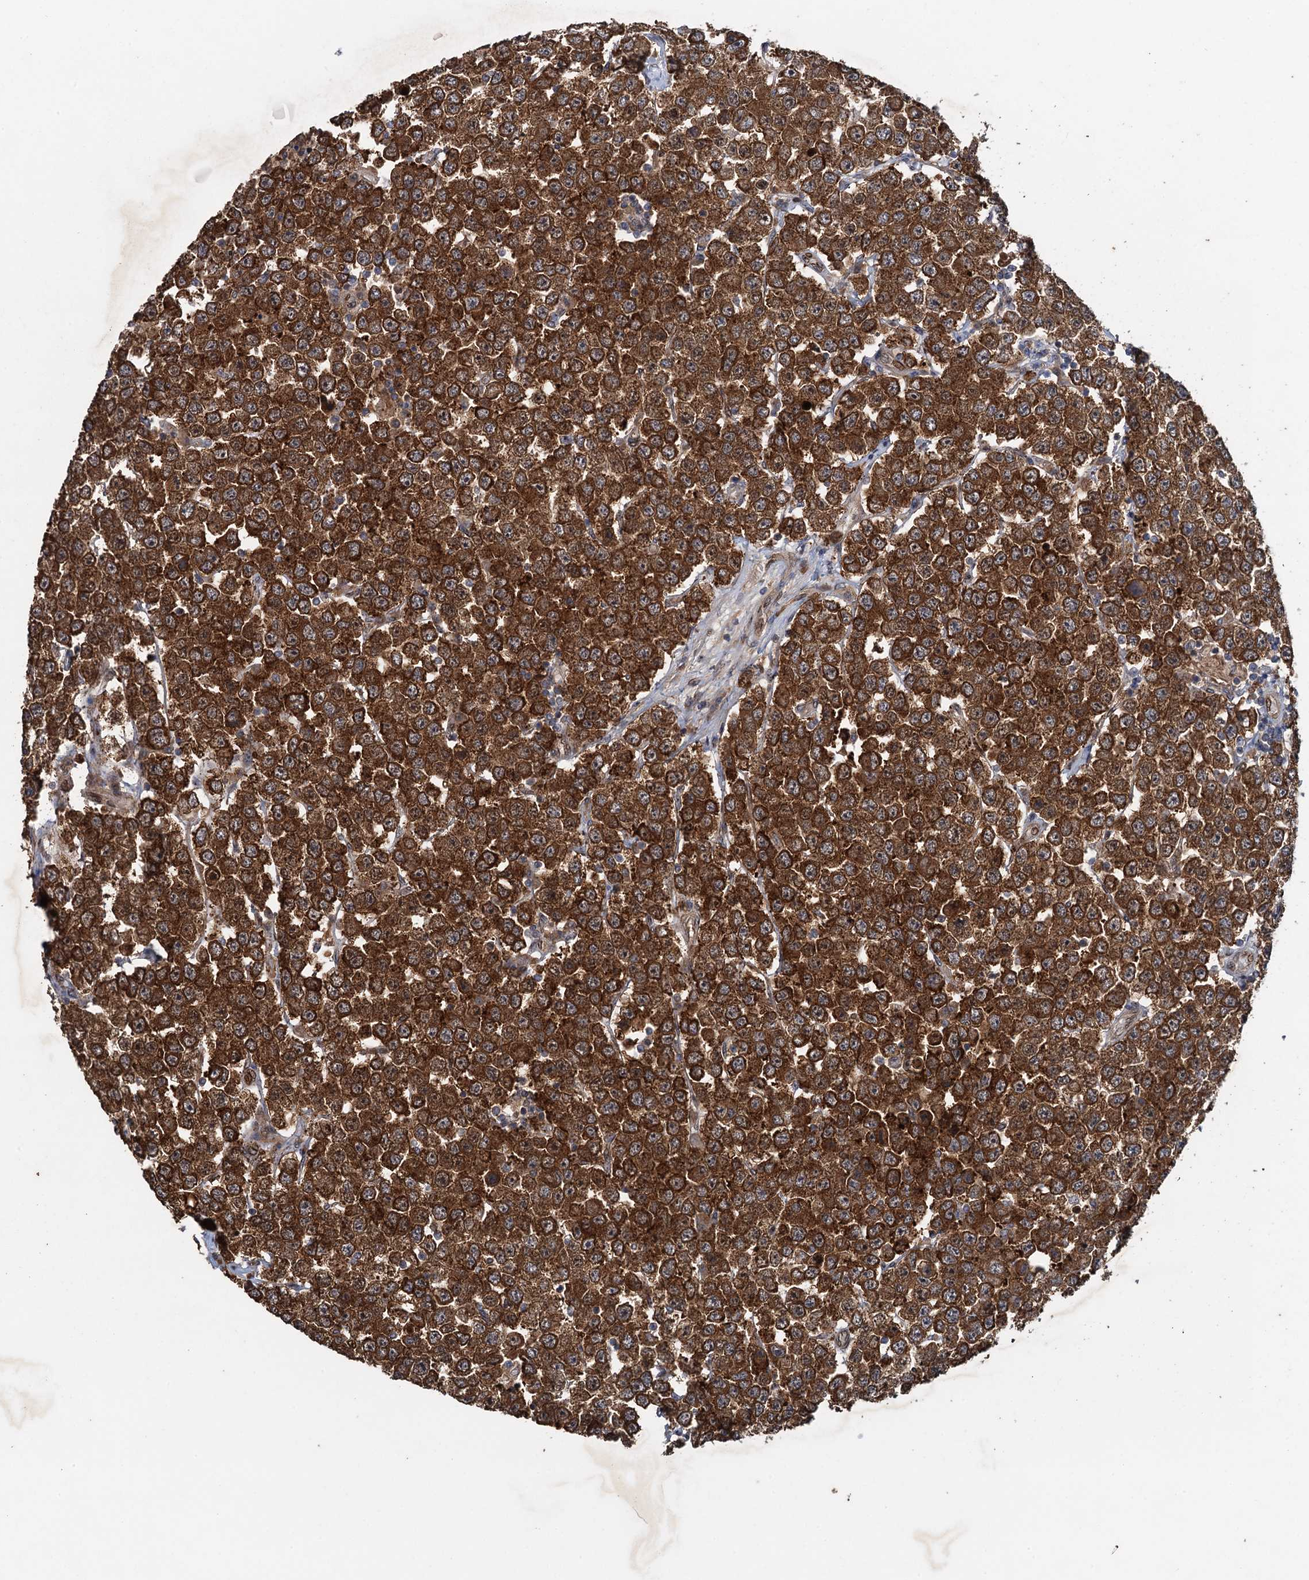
{"staining": {"intensity": "strong", "quantity": ">75%", "location": "cytoplasmic/membranous"}, "tissue": "testis cancer", "cell_type": "Tumor cells", "image_type": "cancer", "snomed": [{"axis": "morphology", "description": "Seminoma, NOS"}, {"axis": "topography", "description": "Testis"}], "caption": "Immunohistochemical staining of testis cancer (seminoma) reveals high levels of strong cytoplasmic/membranous positivity in about >75% of tumor cells.", "gene": "RHOBTB1", "patient": {"sex": "male", "age": 28}}